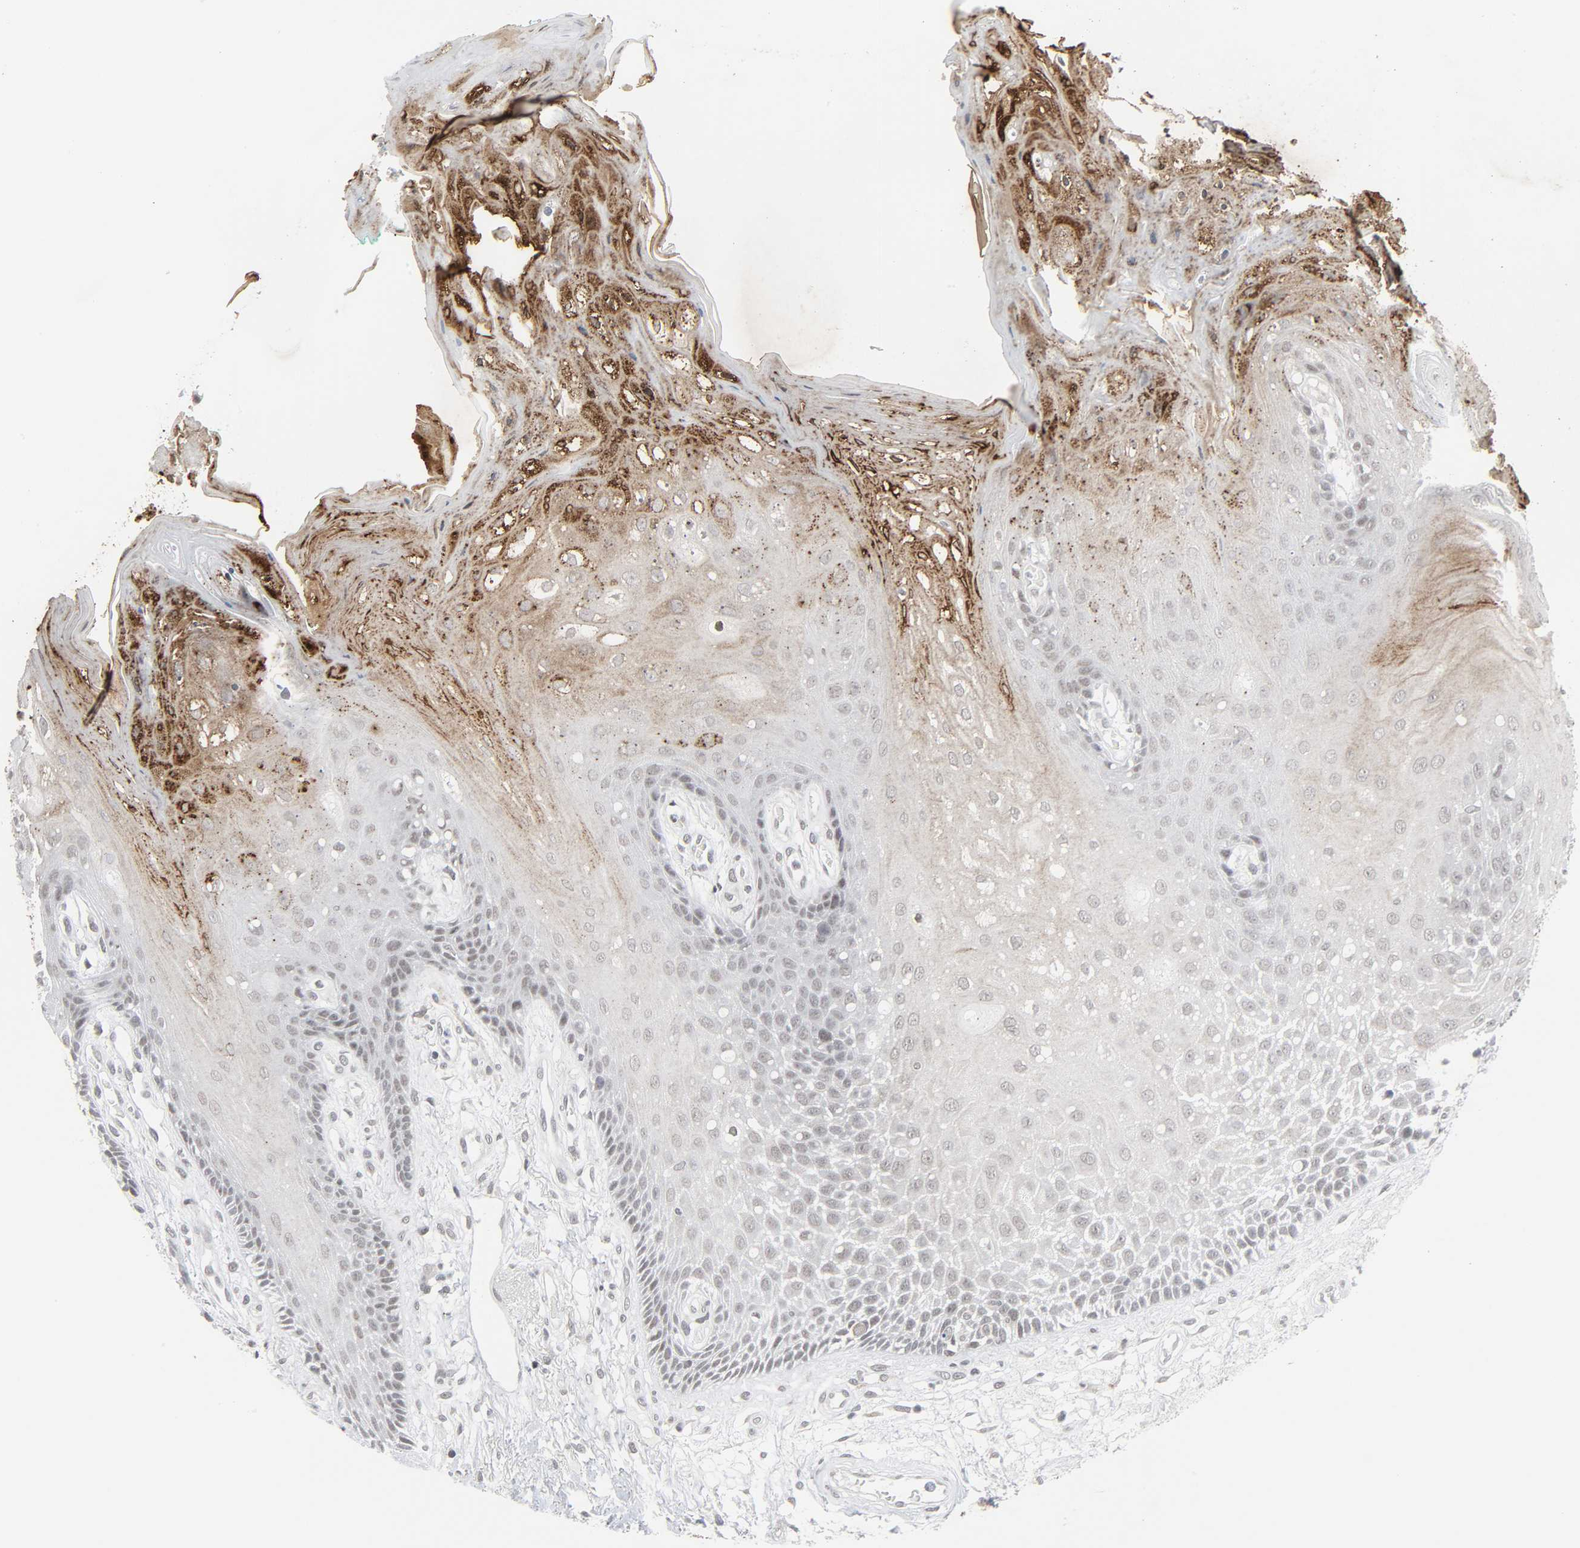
{"staining": {"intensity": "strong", "quantity": "<25%", "location": "cytoplasmic/membranous"}, "tissue": "oral mucosa", "cell_type": "Squamous epithelial cells", "image_type": "normal", "snomed": [{"axis": "morphology", "description": "Normal tissue, NOS"}, {"axis": "morphology", "description": "Squamous cell carcinoma, NOS"}, {"axis": "topography", "description": "Skeletal muscle"}, {"axis": "topography", "description": "Oral tissue"}, {"axis": "topography", "description": "Head-Neck"}], "caption": "Immunohistochemical staining of unremarkable oral mucosa reveals medium levels of strong cytoplasmic/membranous expression in approximately <25% of squamous epithelial cells.", "gene": "MUC1", "patient": {"sex": "female", "age": 84}}